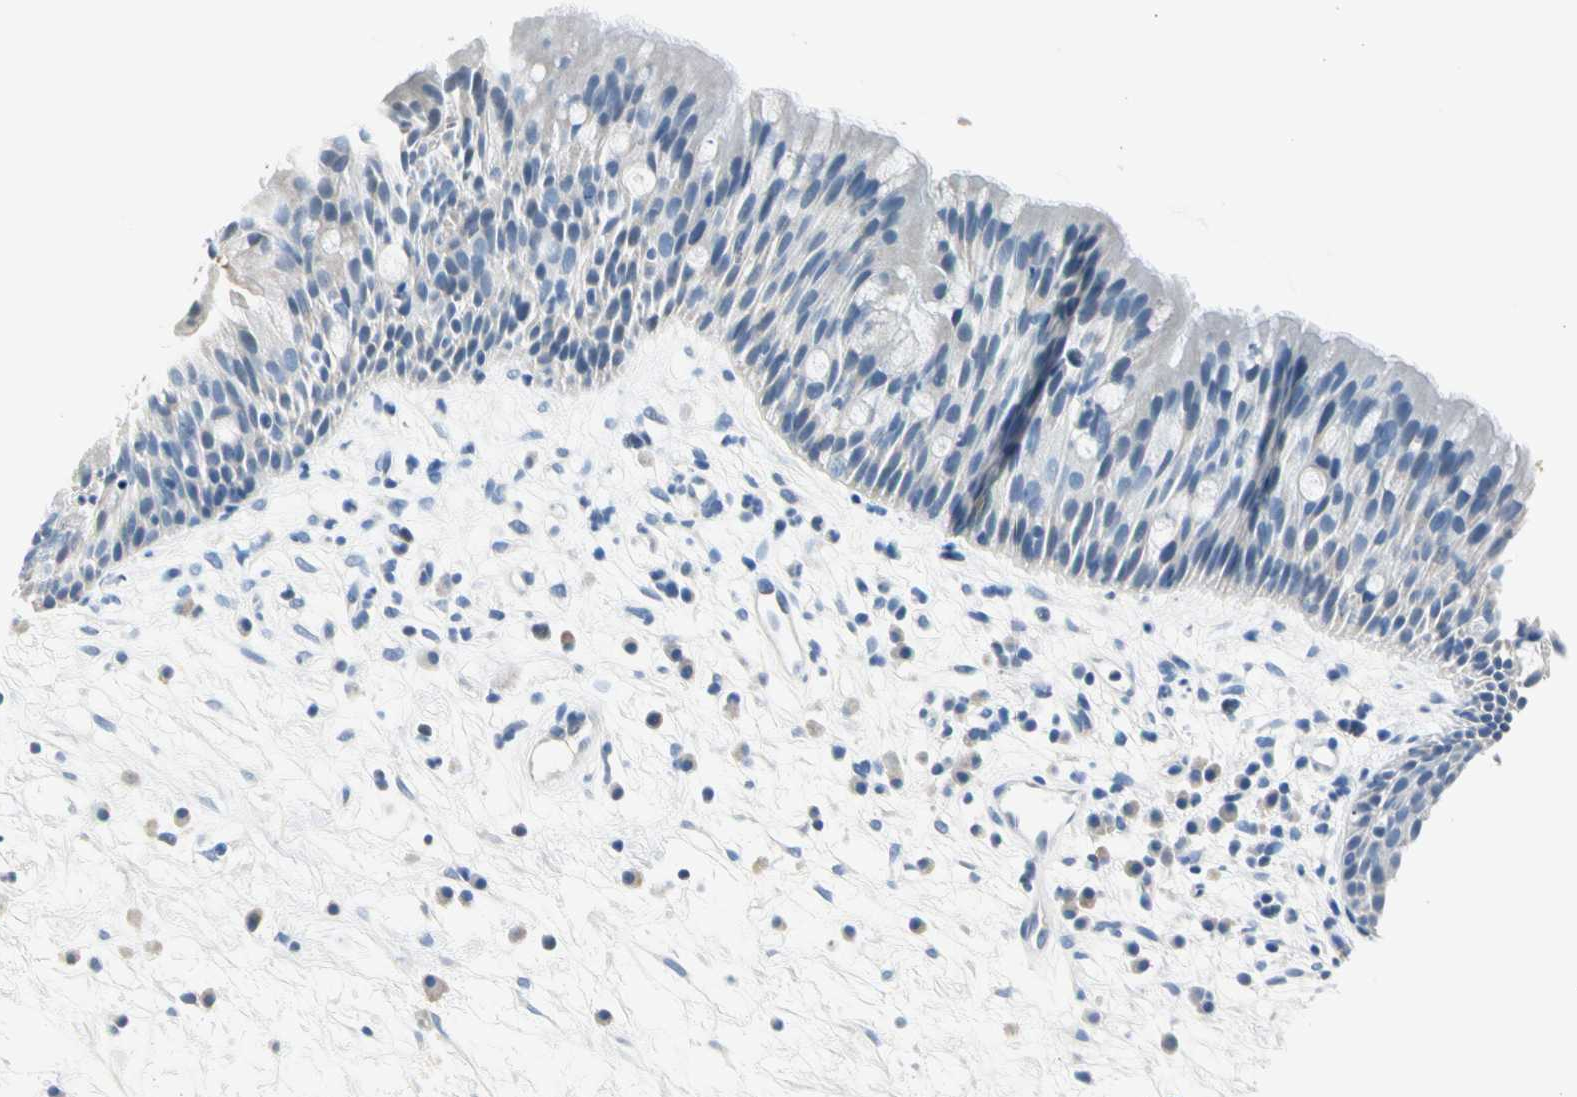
{"staining": {"intensity": "negative", "quantity": "none", "location": "none"}, "tissue": "nasopharynx", "cell_type": "Respiratory epithelial cells", "image_type": "normal", "snomed": [{"axis": "morphology", "description": "Normal tissue, NOS"}, {"axis": "morphology", "description": "Inflammation, NOS"}, {"axis": "morphology", "description": "Malignant melanoma, Metastatic site"}, {"axis": "topography", "description": "Nasopharynx"}], "caption": "Protein analysis of normal nasopharynx demonstrates no significant staining in respiratory epithelial cells.", "gene": "CA1", "patient": {"sex": "female", "age": 55}}